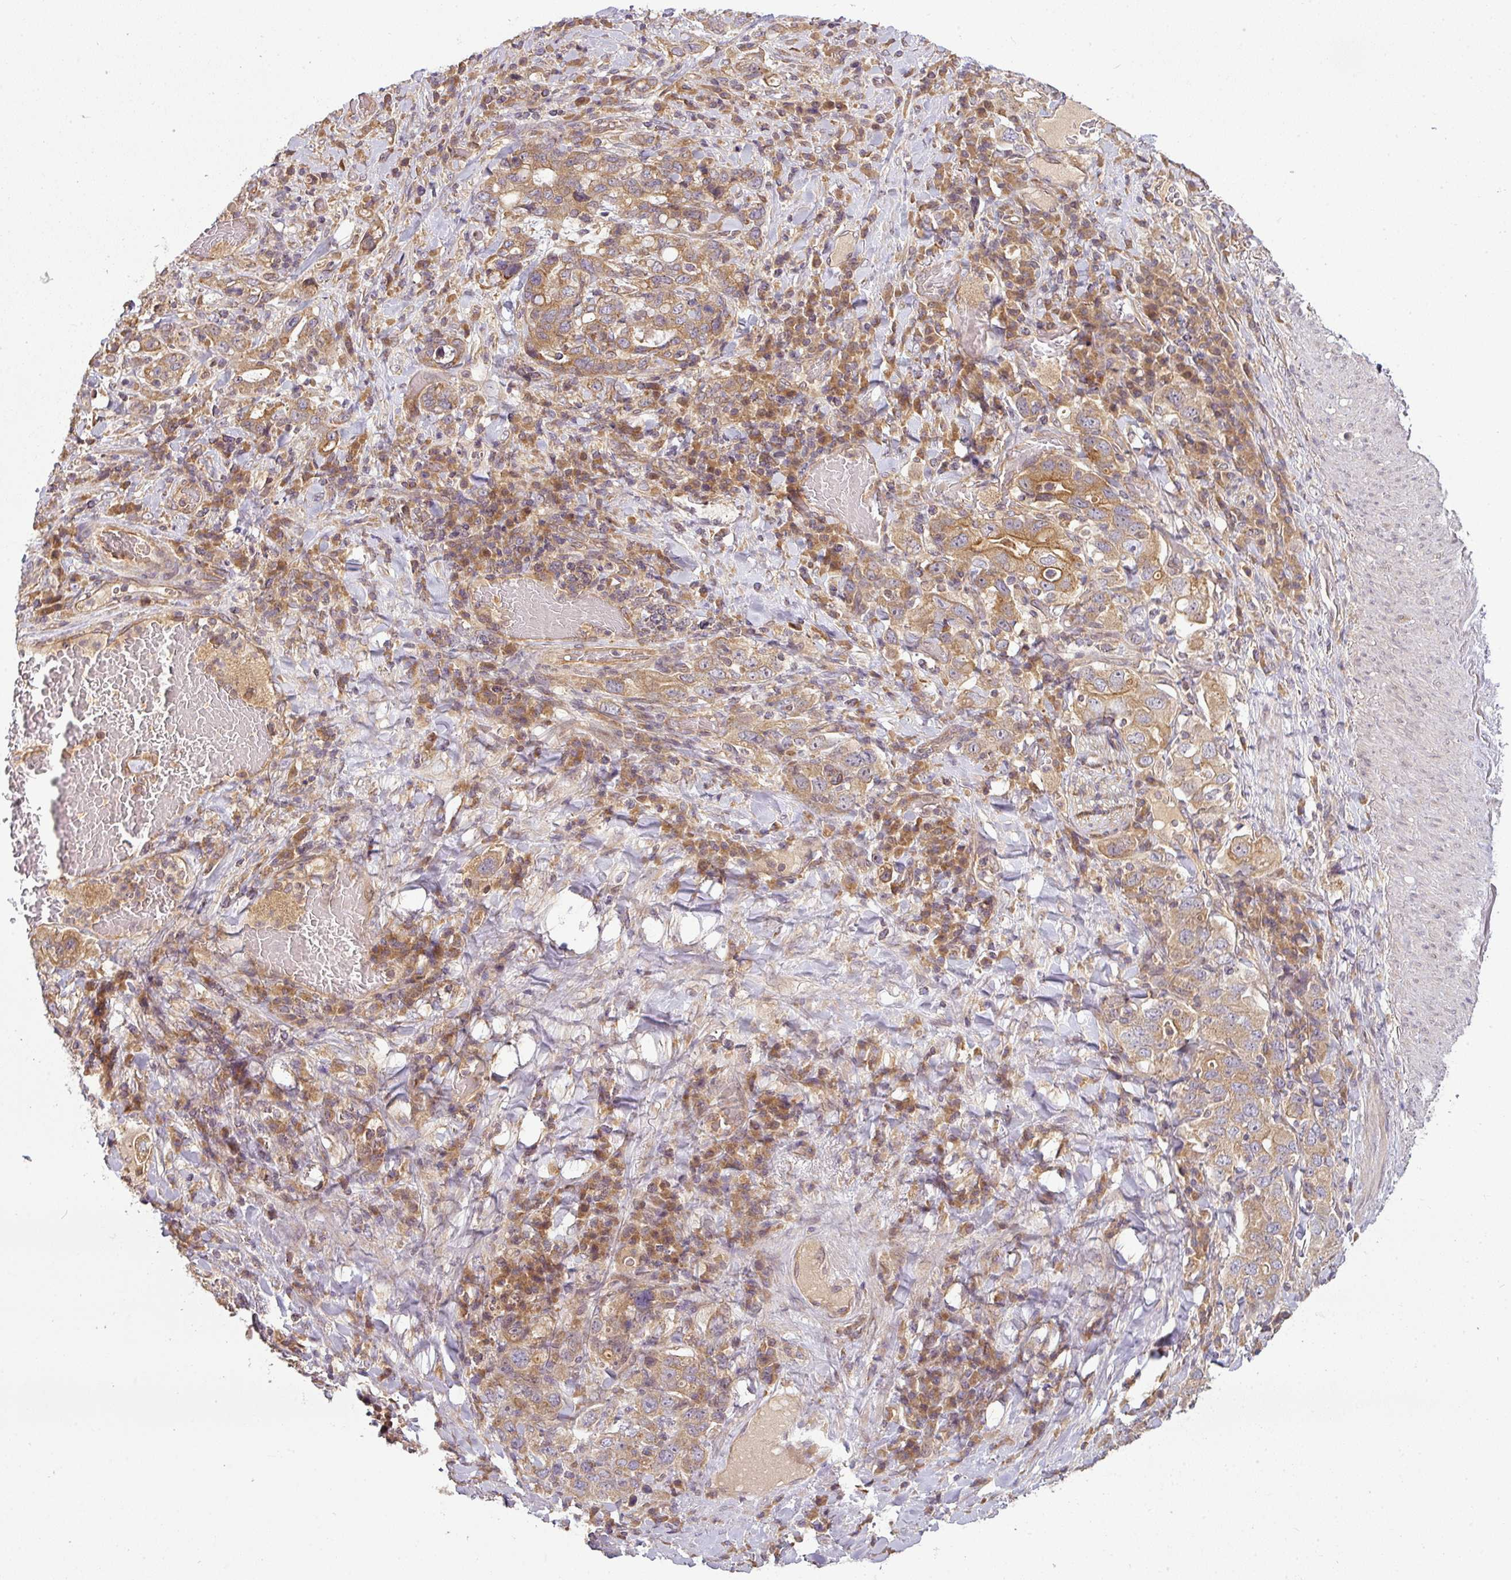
{"staining": {"intensity": "moderate", "quantity": ">75%", "location": "cytoplasmic/membranous"}, "tissue": "stomach cancer", "cell_type": "Tumor cells", "image_type": "cancer", "snomed": [{"axis": "morphology", "description": "Adenocarcinoma, NOS"}, {"axis": "topography", "description": "Stomach, upper"}, {"axis": "topography", "description": "Stomach"}], "caption": "Stomach adenocarcinoma tissue reveals moderate cytoplasmic/membranous positivity in about >75% of tumor cells, visualized by immunohistochemistry.", "gene": "RNF31", "patient": {"sex": "male", "age": 62}}